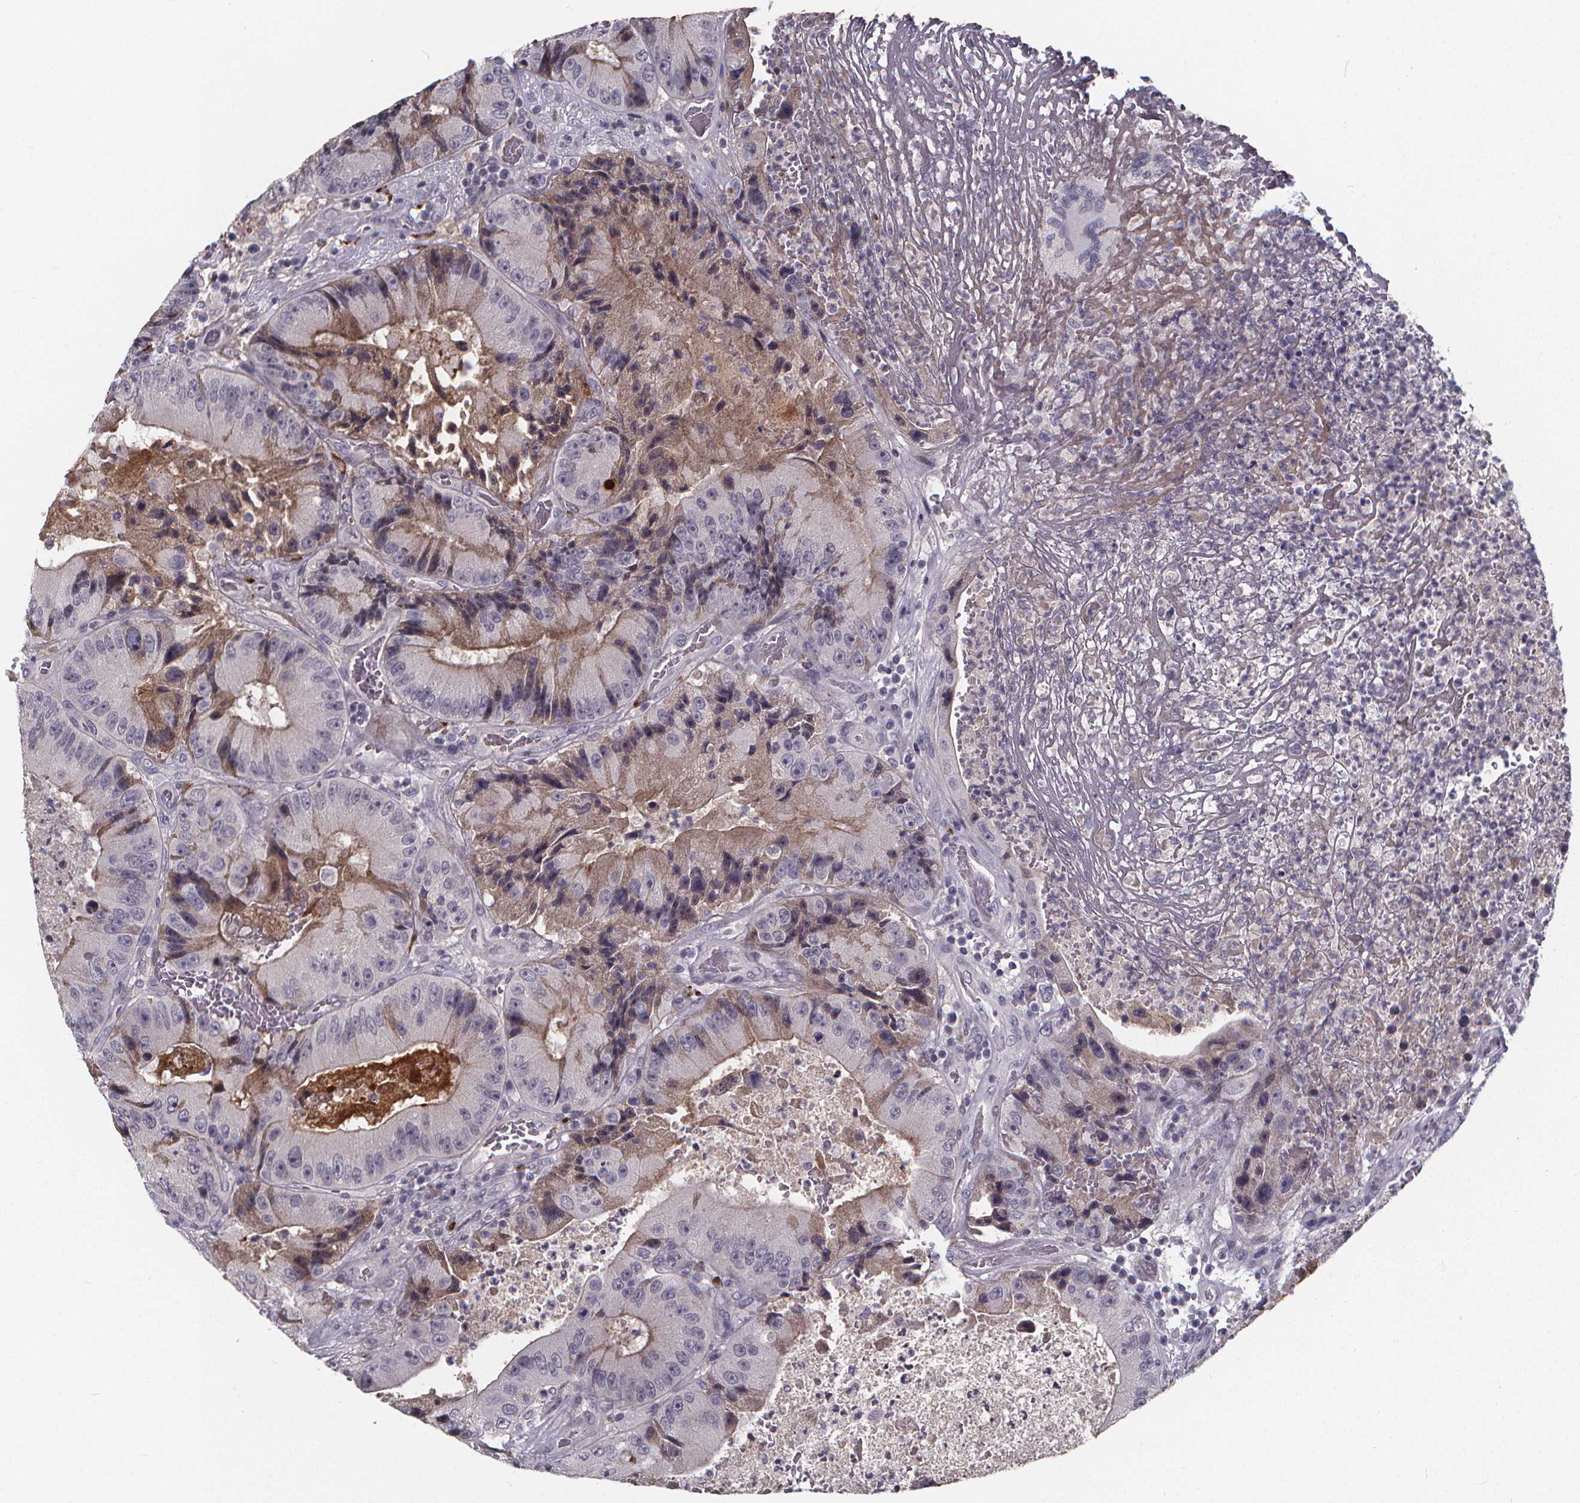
{"staining": {"intensity": "moderate", "quantity": "<25%", "location": "cytoplasmic/membranous"}, "tissue": "colorectal cancer", "cell_type": "Tumor cells", "image_type": "cancer", "snomed": [{"axis": "morphology", "description": "Adenocarcinoma, NOS"}, {"axis": "topography", "description": "Colon"}], "caption": "A brown stain highlights moderate cytoplasmic/membranous positivity of a protein in human adenocarcinoma (colorectal) tumor cells.", "gene": "AGT", "patient": {"sex": "female", "age": 86}}